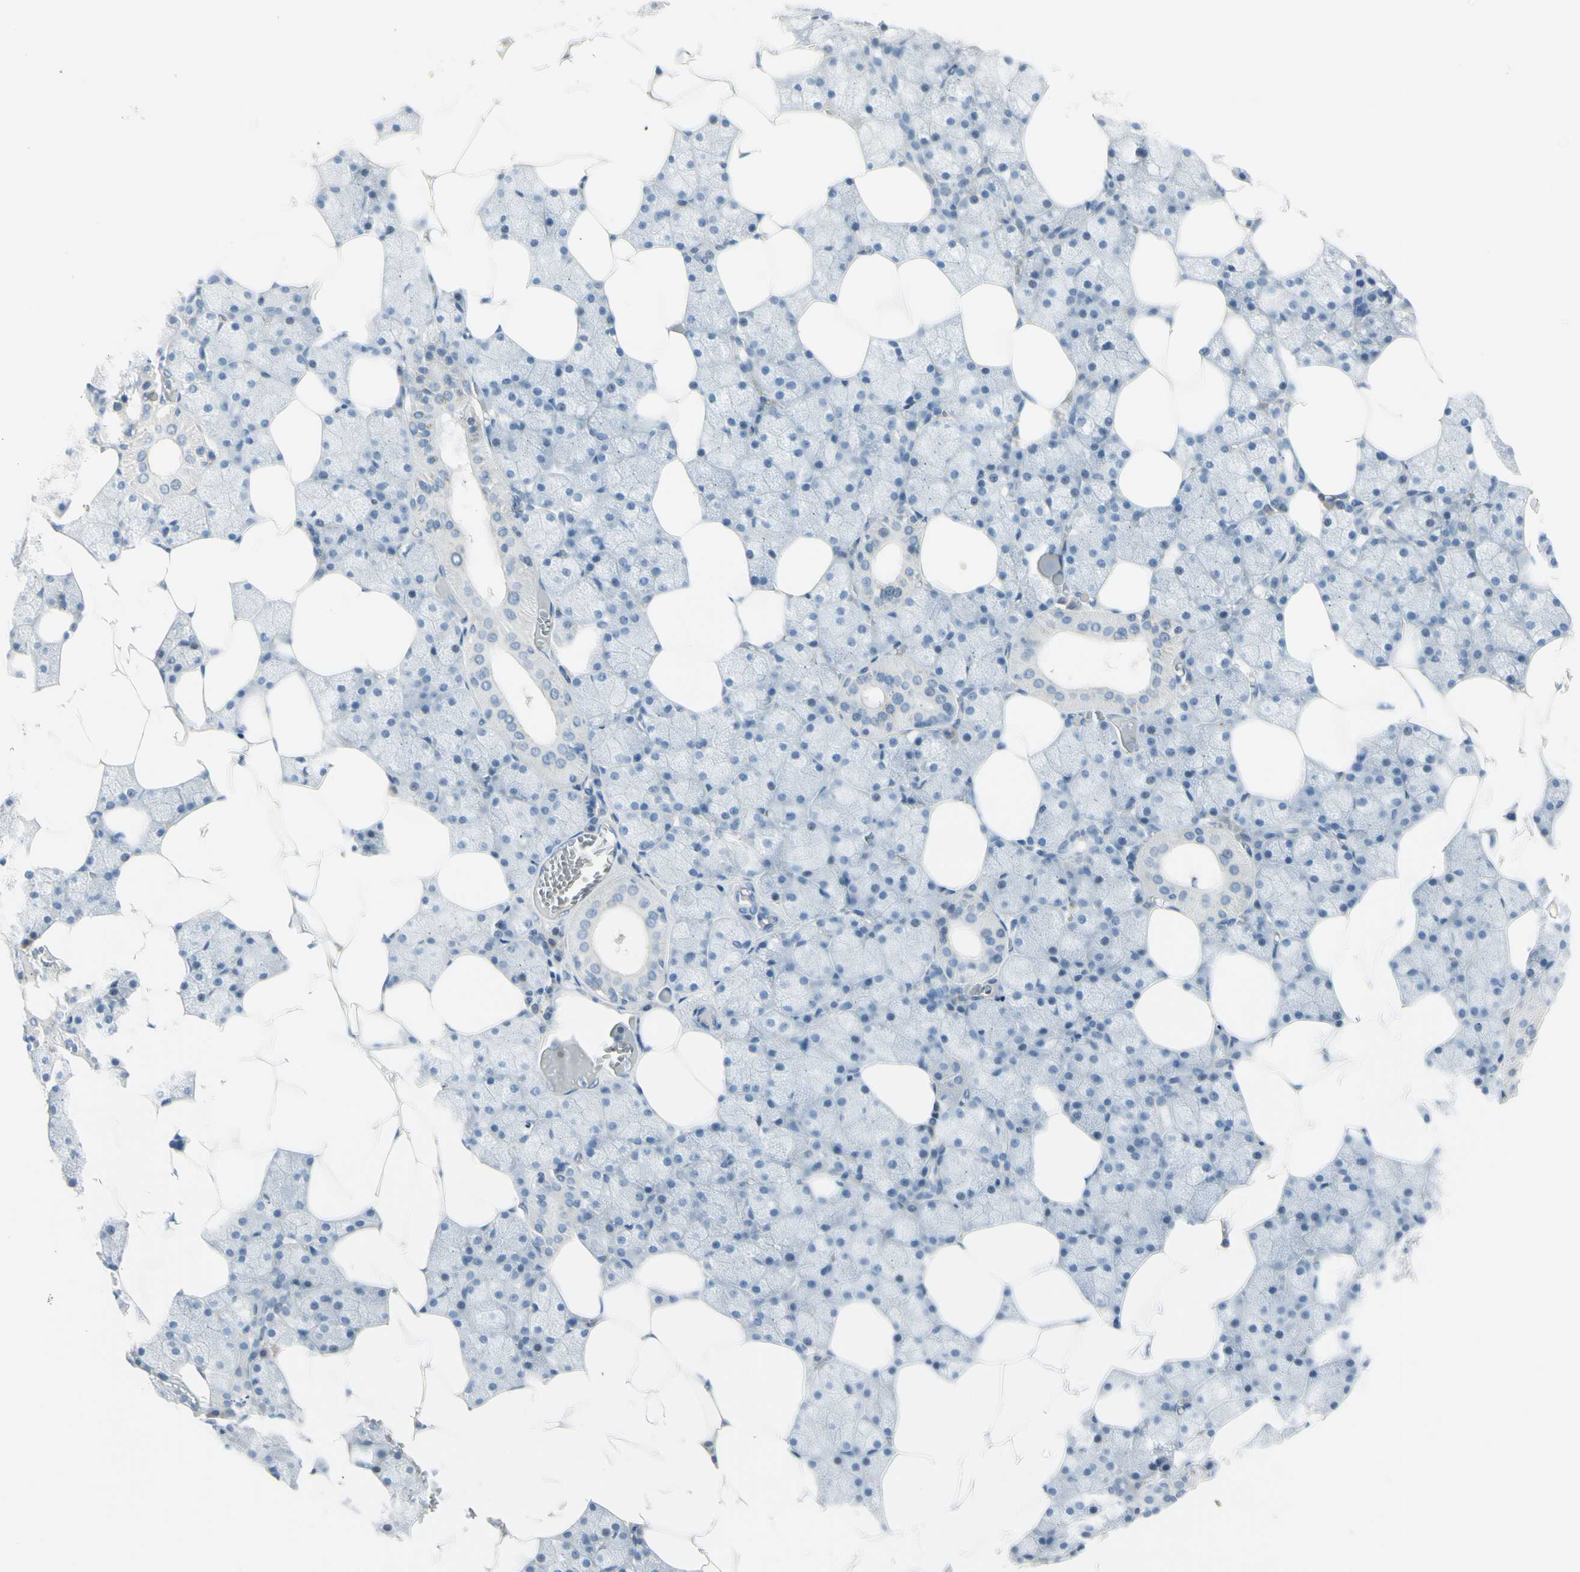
{"staining": {"intensity": "negative", "quantity": "none", "location": "none"}, "tissue": "salivary gland", "cell_type": "Glandular cells", "image_type": "normal", "snomed": [{"axis": "morphology", "description": "Normal tissue, NOS"}, {"axis": "topography", "description": "Salivary gland"}], "caption": "This histopathology image is of normal salivary gland stained with immunohistochemistry to label a protein in brown with the nuclei are counter-stained blue. There is no staining in glandular cells.", "gene": "ASB9", "patient": {"sex": "male", "age": 62}}